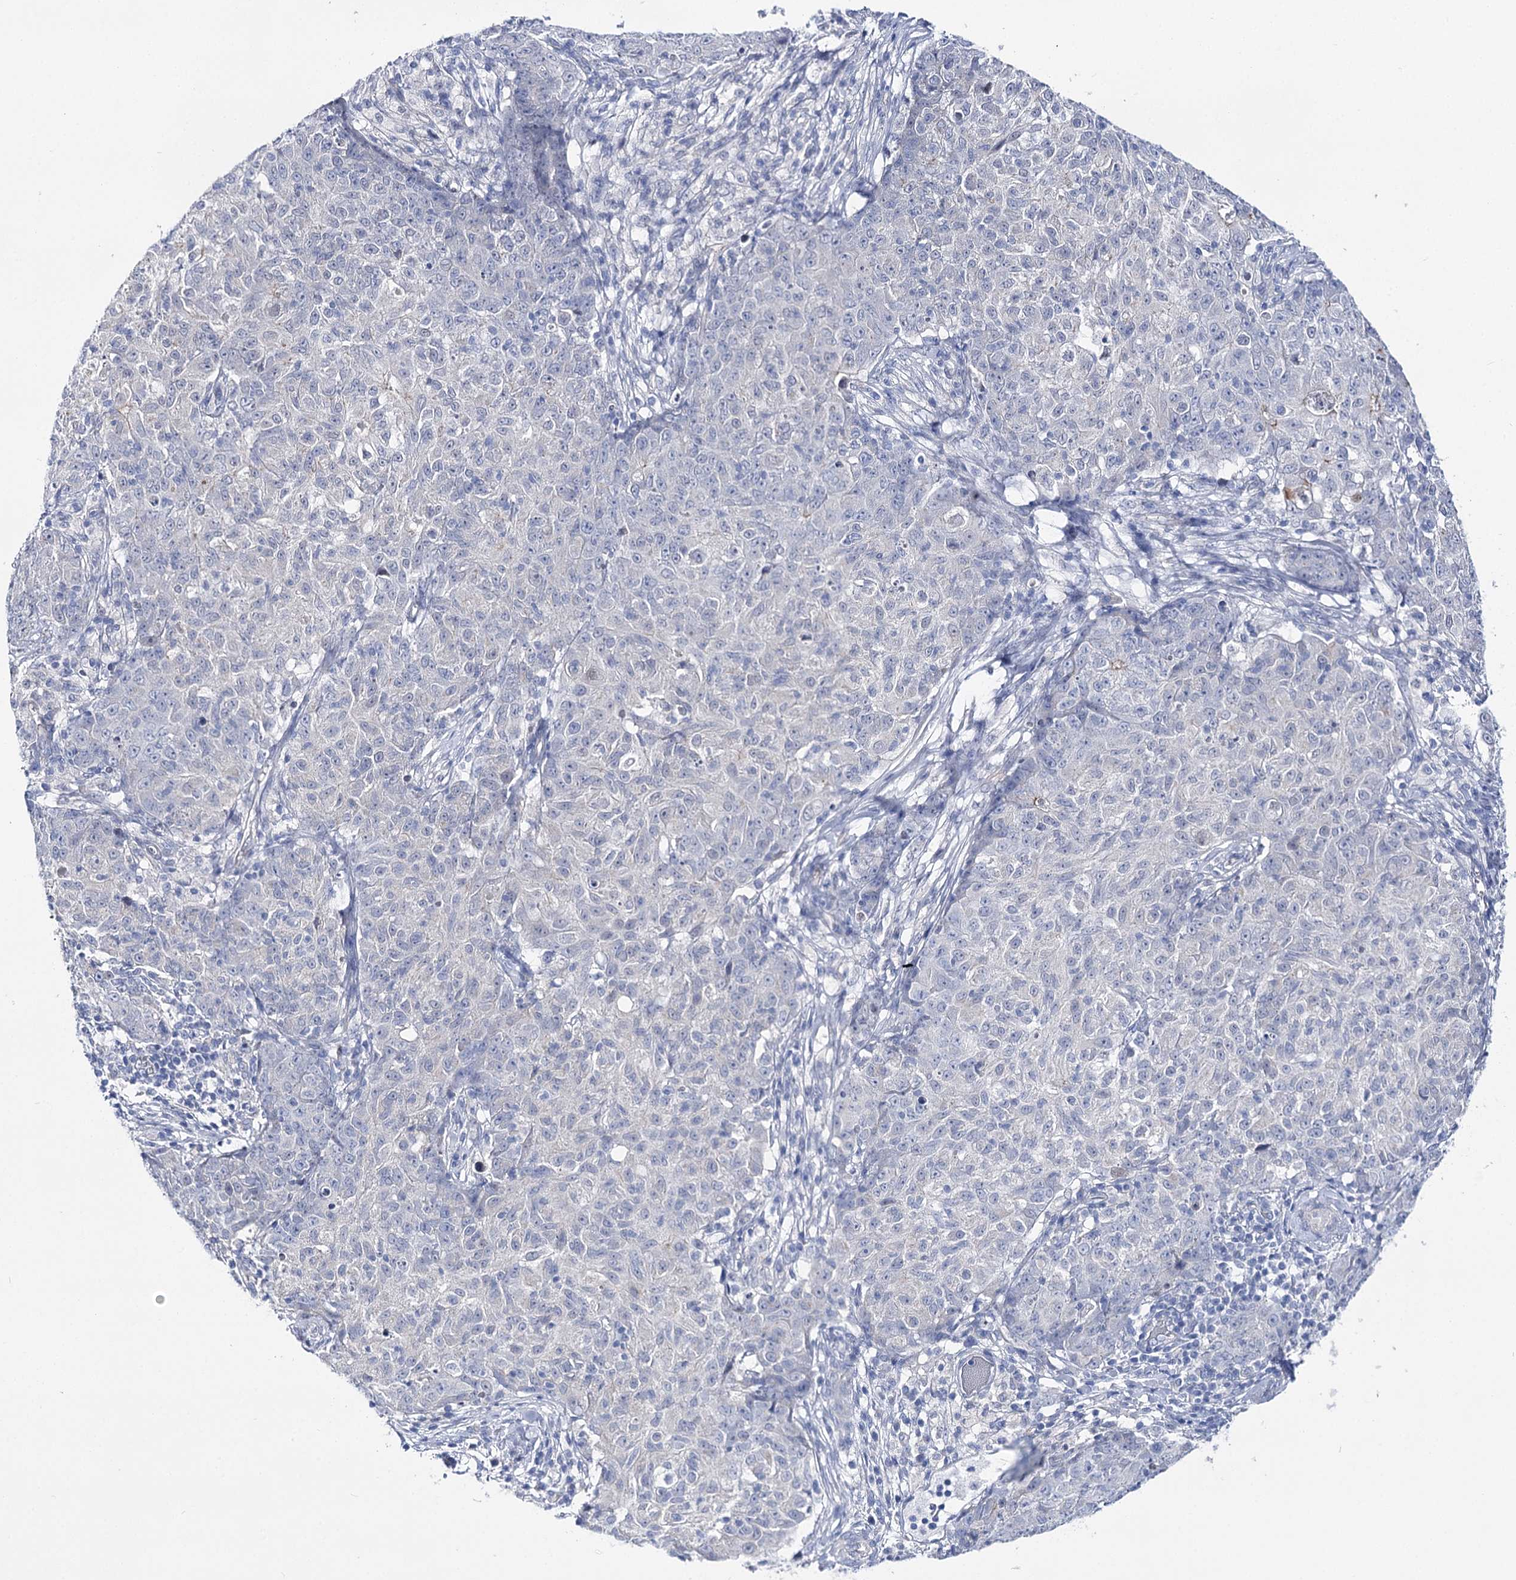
{"staining": {"intensity": "negative", "quantity": "none", "location": "none"}, "tissue": "ovarian cancer", "cell_type": "Tumor cells", "image_type": "cancer", "snomed": [{"axis": "morphology", "description": "Carcinoma, endometroid"}, {"axis": "topography", "description": "Ovary"}], "caption": "This micrograph is of ovarian cancer (endometroid carcinoma) stained with immunohistochemistry to label a protein in brown with the nuclei are counter-stained blue. There is no expression in tumor cells. (Brightfield microscopy of DAB immunohistochemistry at high magnification).", "gene": "NRAP", "patient": {"sex": "female", "age": 42}}